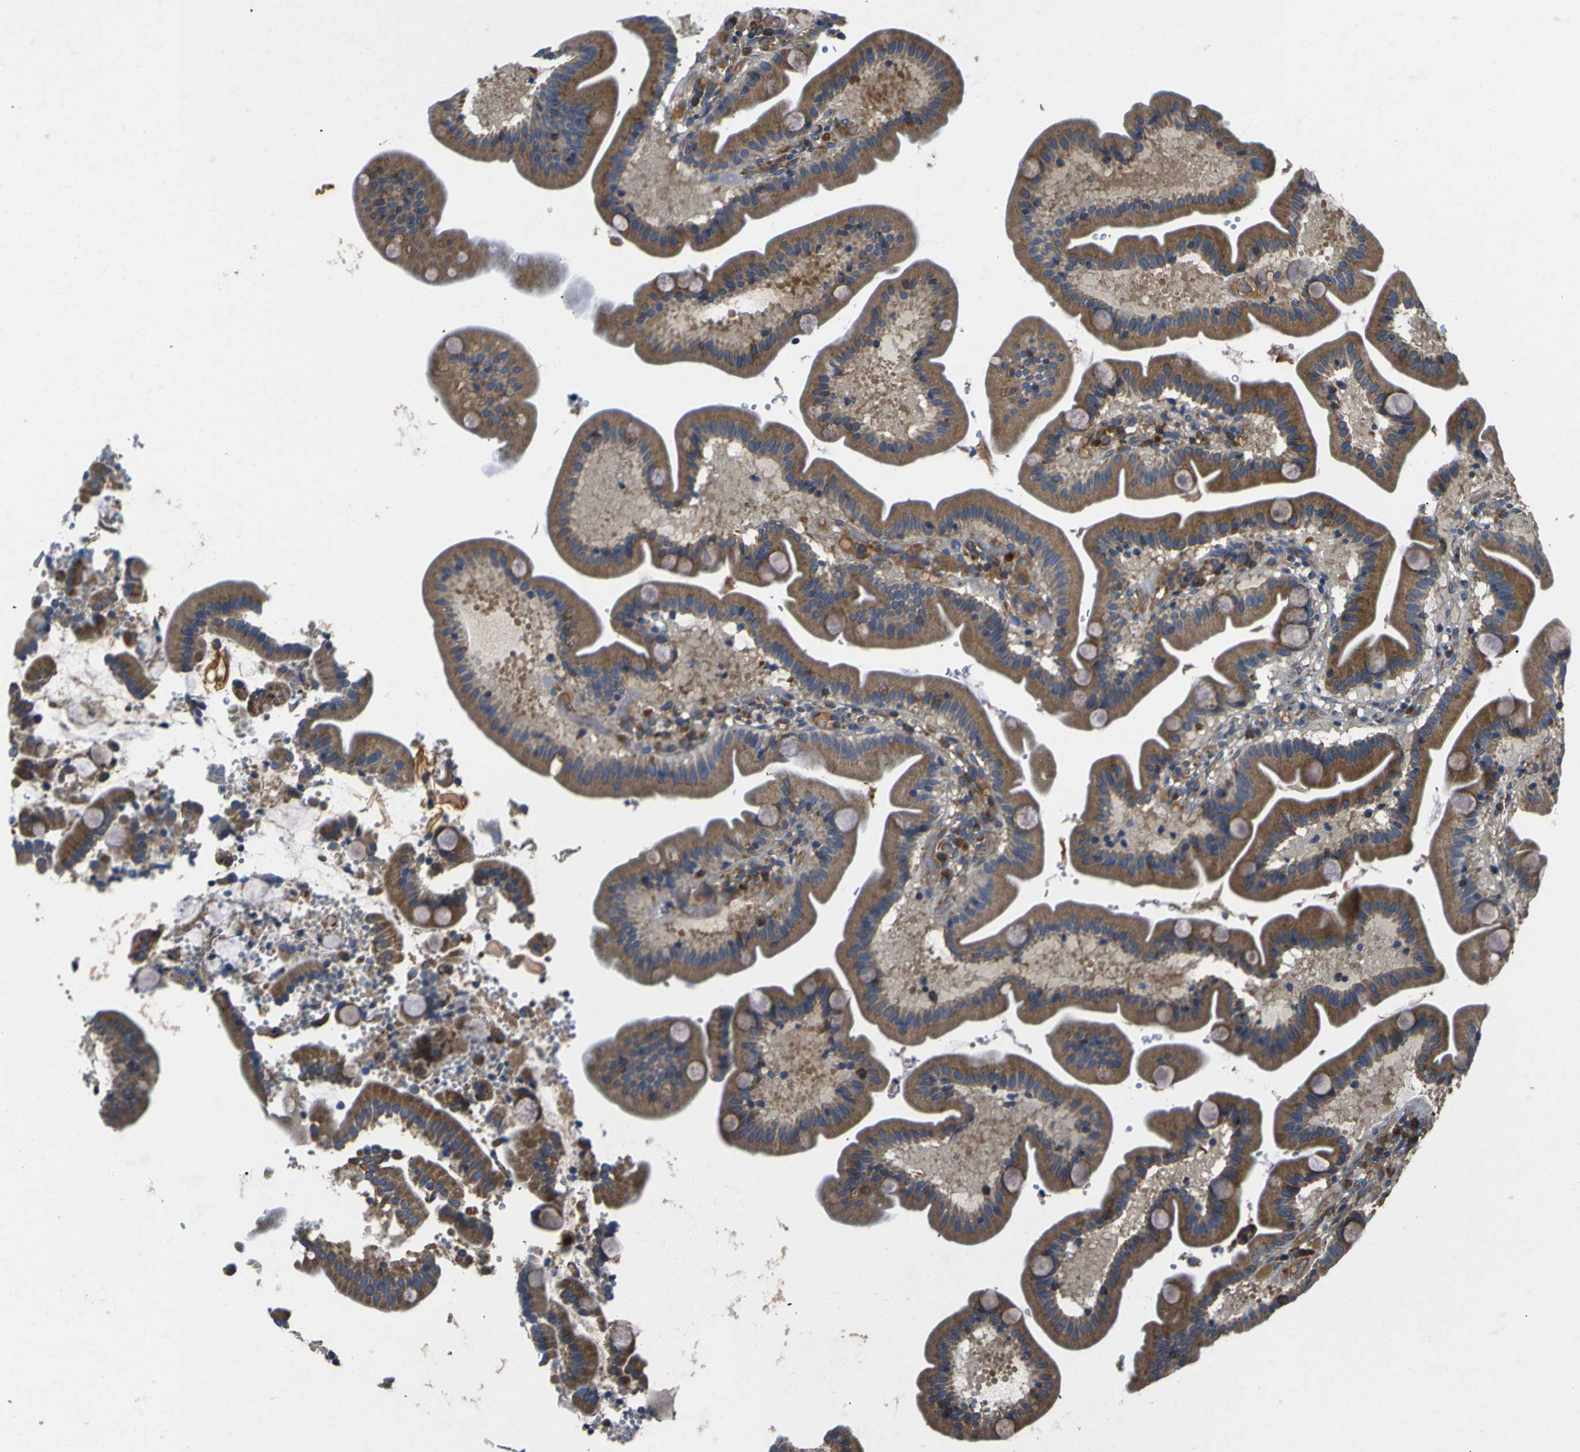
{"staining": {"intensity": "moderate", "quantity": ">75%", "location": "cytoplasmic/membranous"}, "tissue": "duodenum", "cell_type": "Glandular cells", "image_type": "normal", "snomed": [{"axis": "morphology", "description": "Normal tissue, NOS"}, {"axis": "topography", "description": "Duodenum"}], "caption": "The micrograph reveals immunohistochemical staining of normal duodenum. There is moderate cytoplasmic/membranous staining is identified in approximately >75% of glandular cells. The protein is shown in brown color, while the nuclei are stained blue.", "gene": "RAB1B", "patient": {"sex": "male", "age": 54}}